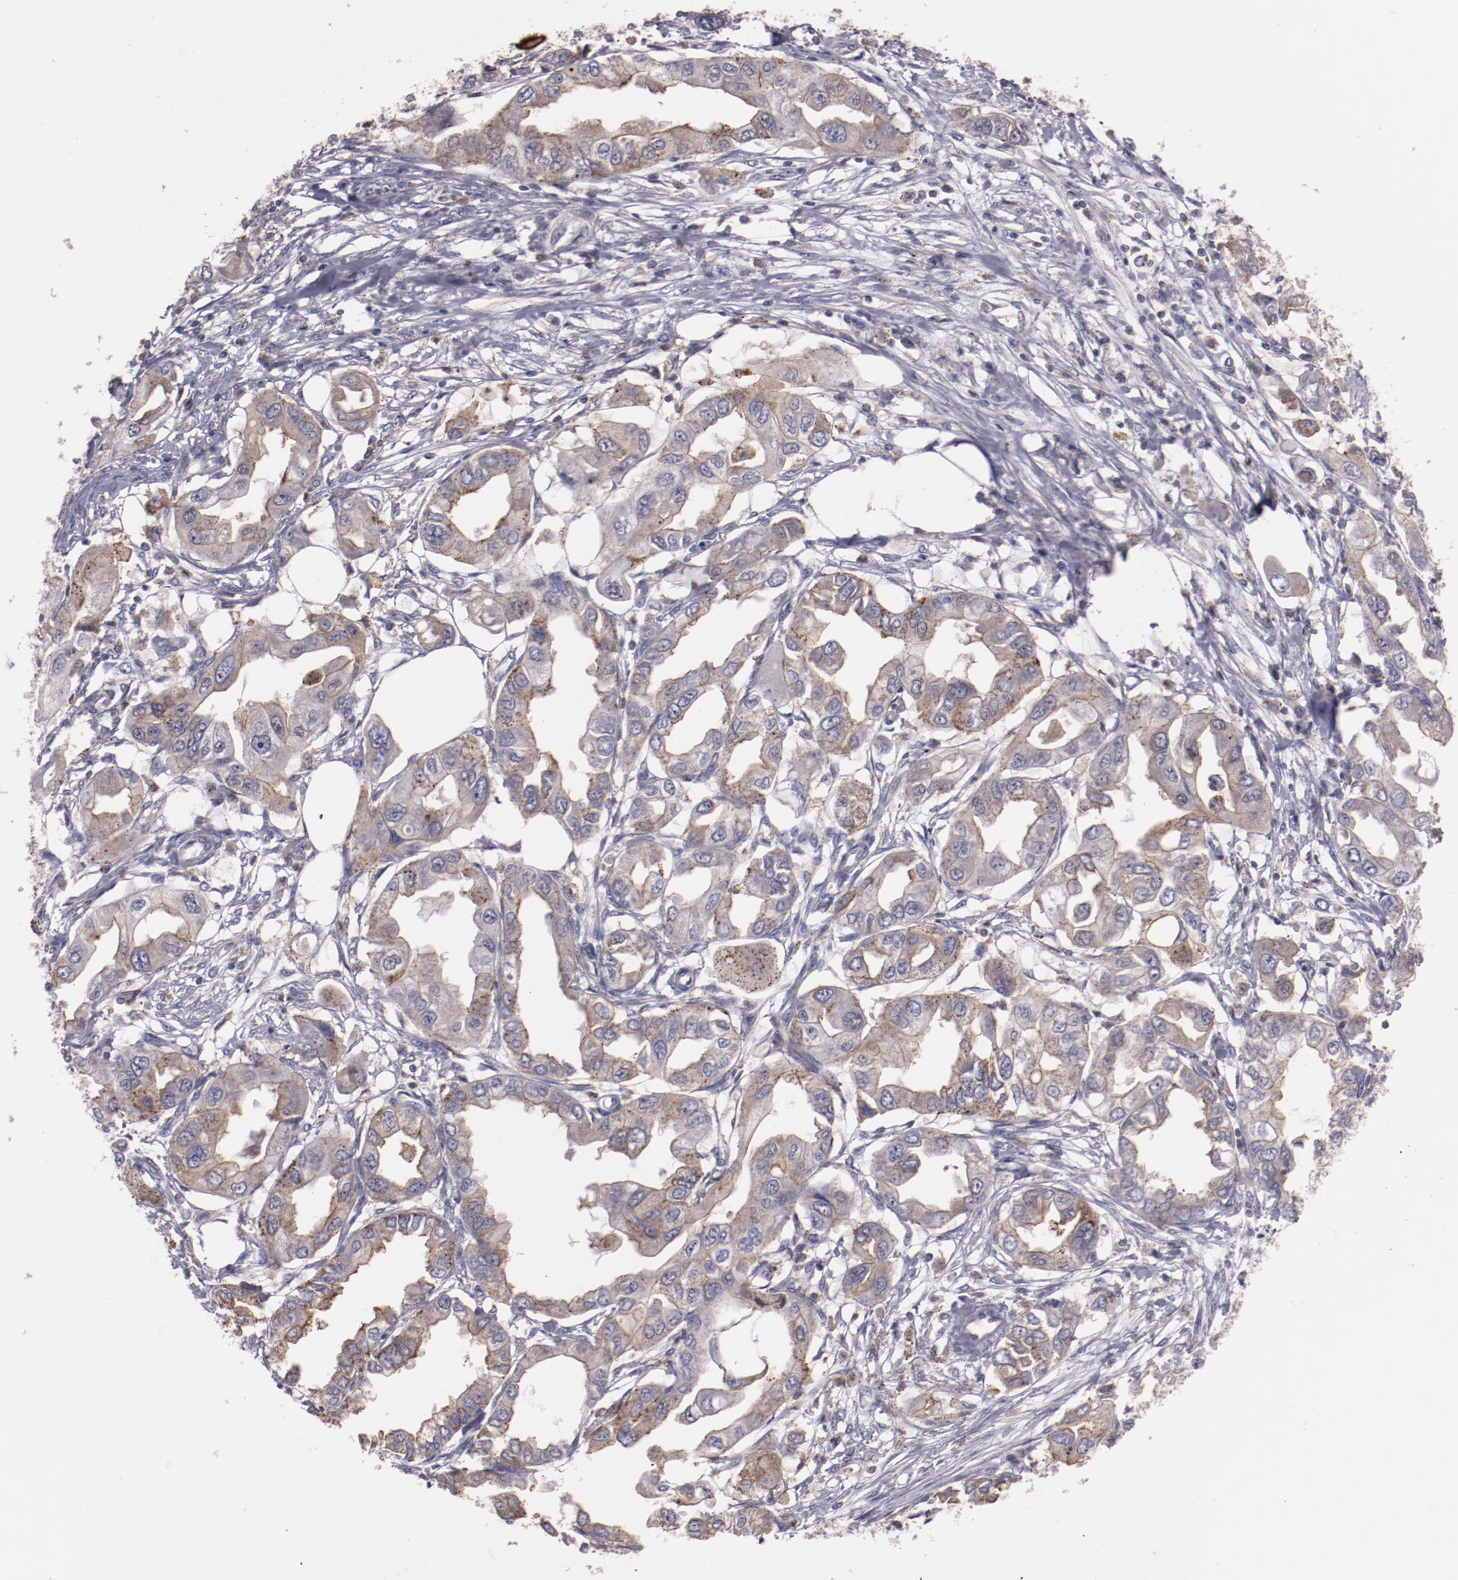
{"staining": {"intensity": "weak", "quantity": ">75%", "location": "cytoplasmic/membranous"}, "tissue": "endometrial cancer", "cell_type": "Tumor cells", "image_type": "cancer", "snomed": [{"axis": "morphology", "description": "Adenocarcinoma, NOS"}, {"axis": "topography", "description": "Endometrium"}], "caption": "Protein staining displays weak cytoplasmic/membranous expression in approximately >75% of tumor cells in adenocarcinoma (endometrial). The staining was performed using DAB to visualize the protein expression in brown, while the nuclei were stained in blue with hematoxylin (Magnification: 20x).", "gene": "SYP", "patient": {"sex": "female", "age": 67}}